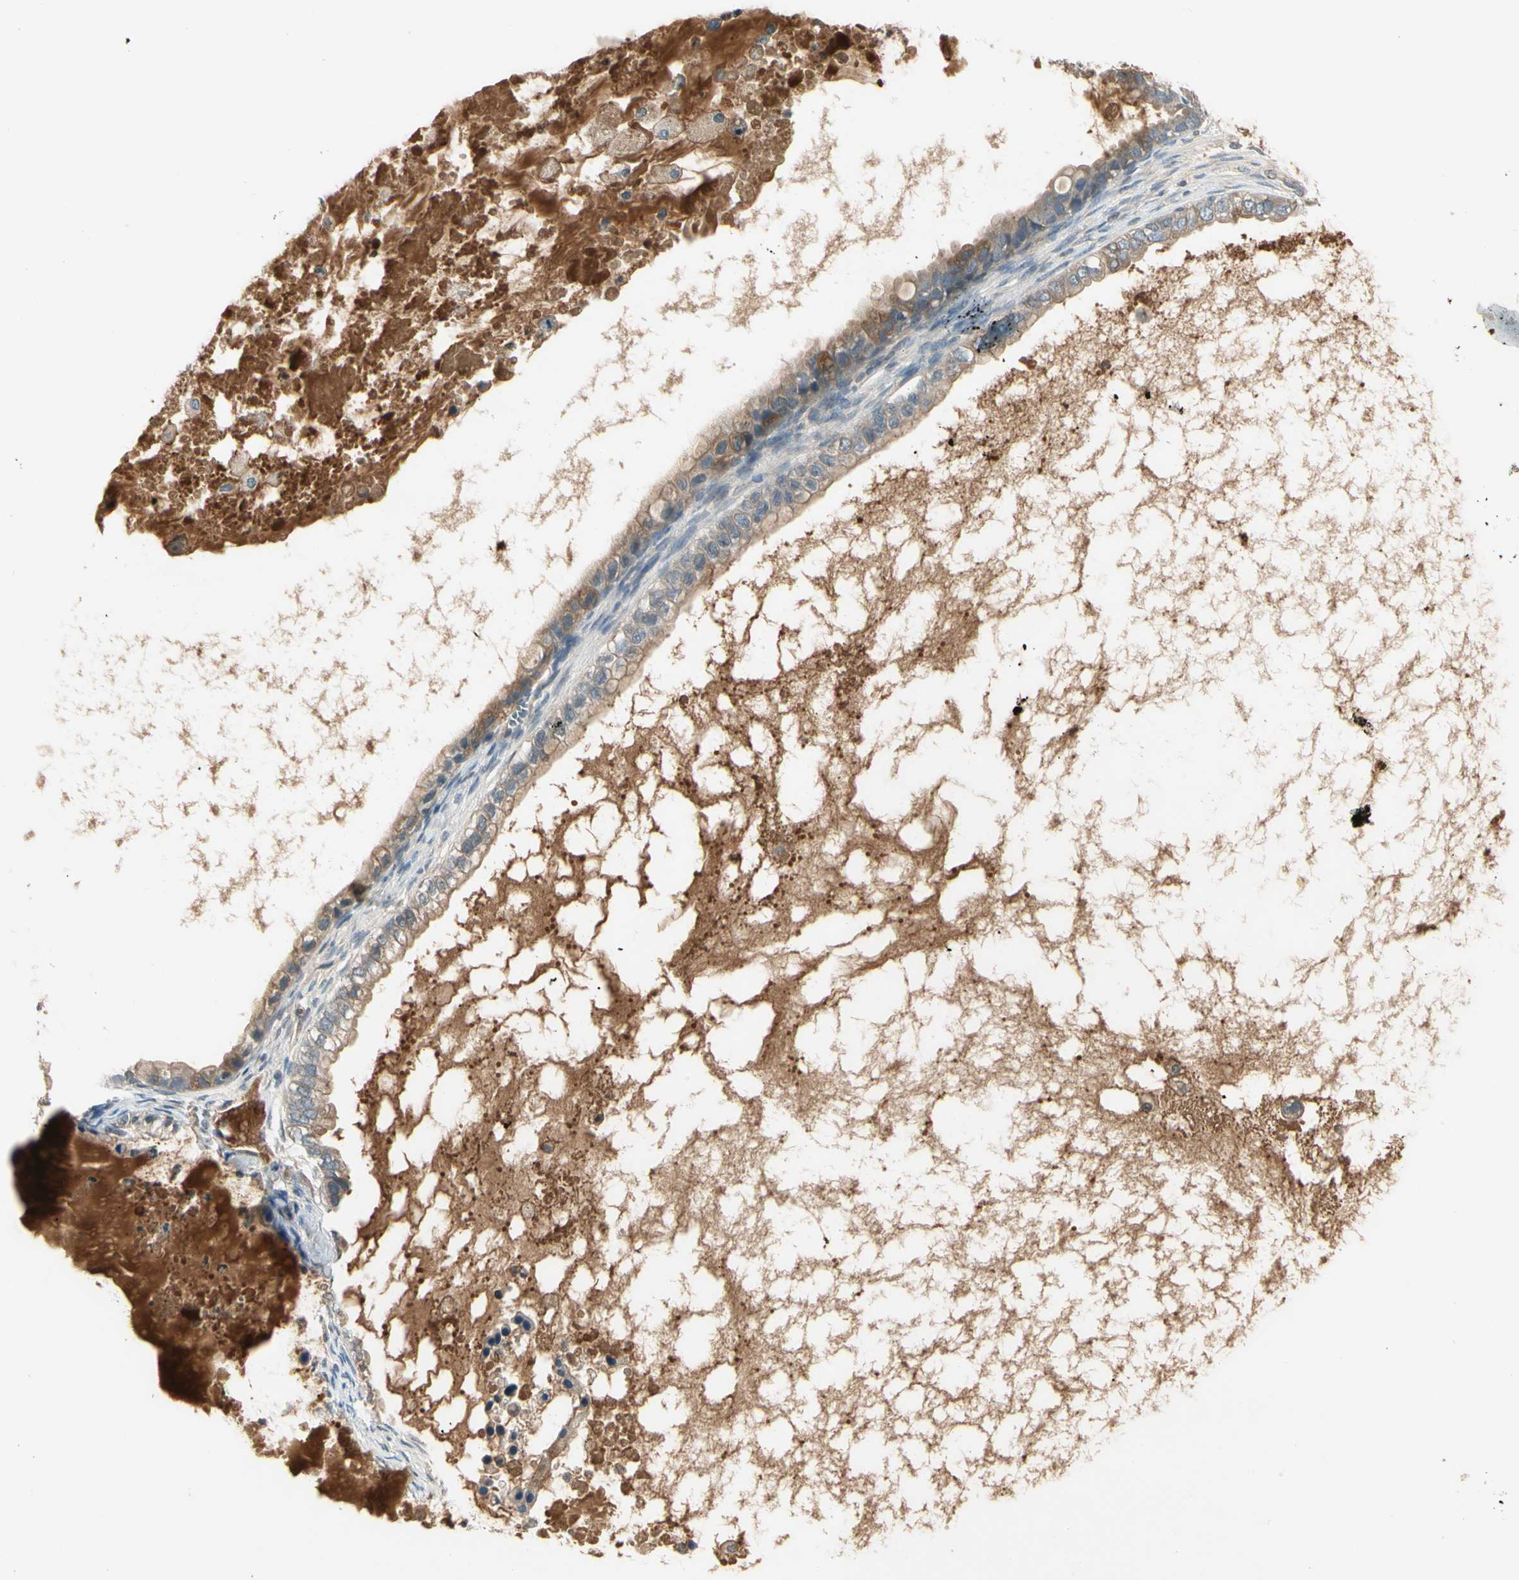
{"staining": {"intensity": "weak", "quantity": ">75%", "location": "cytoplasmic/membranous"}, "tissue": "ovarian cancer", "cell_type": "Tumor cells", "image_type": "cancer", "snomed": [{"axis": "morphology", "description": "Cystadenocarcinoma, mucinous, NOS"}, {"axis": "topography", "description": "Ovary"}], "caption": "The immunohistochemical stain shows weak cytoplasmic/membranous staining in tumor cells of ovarian cancer tissue. (DAB (3,3'-diaminobenzidine) = brown stain, brightfield microscopy at high magnification).", "gene": "CCL4", "patient": {"sex": "female", "age": 80}}